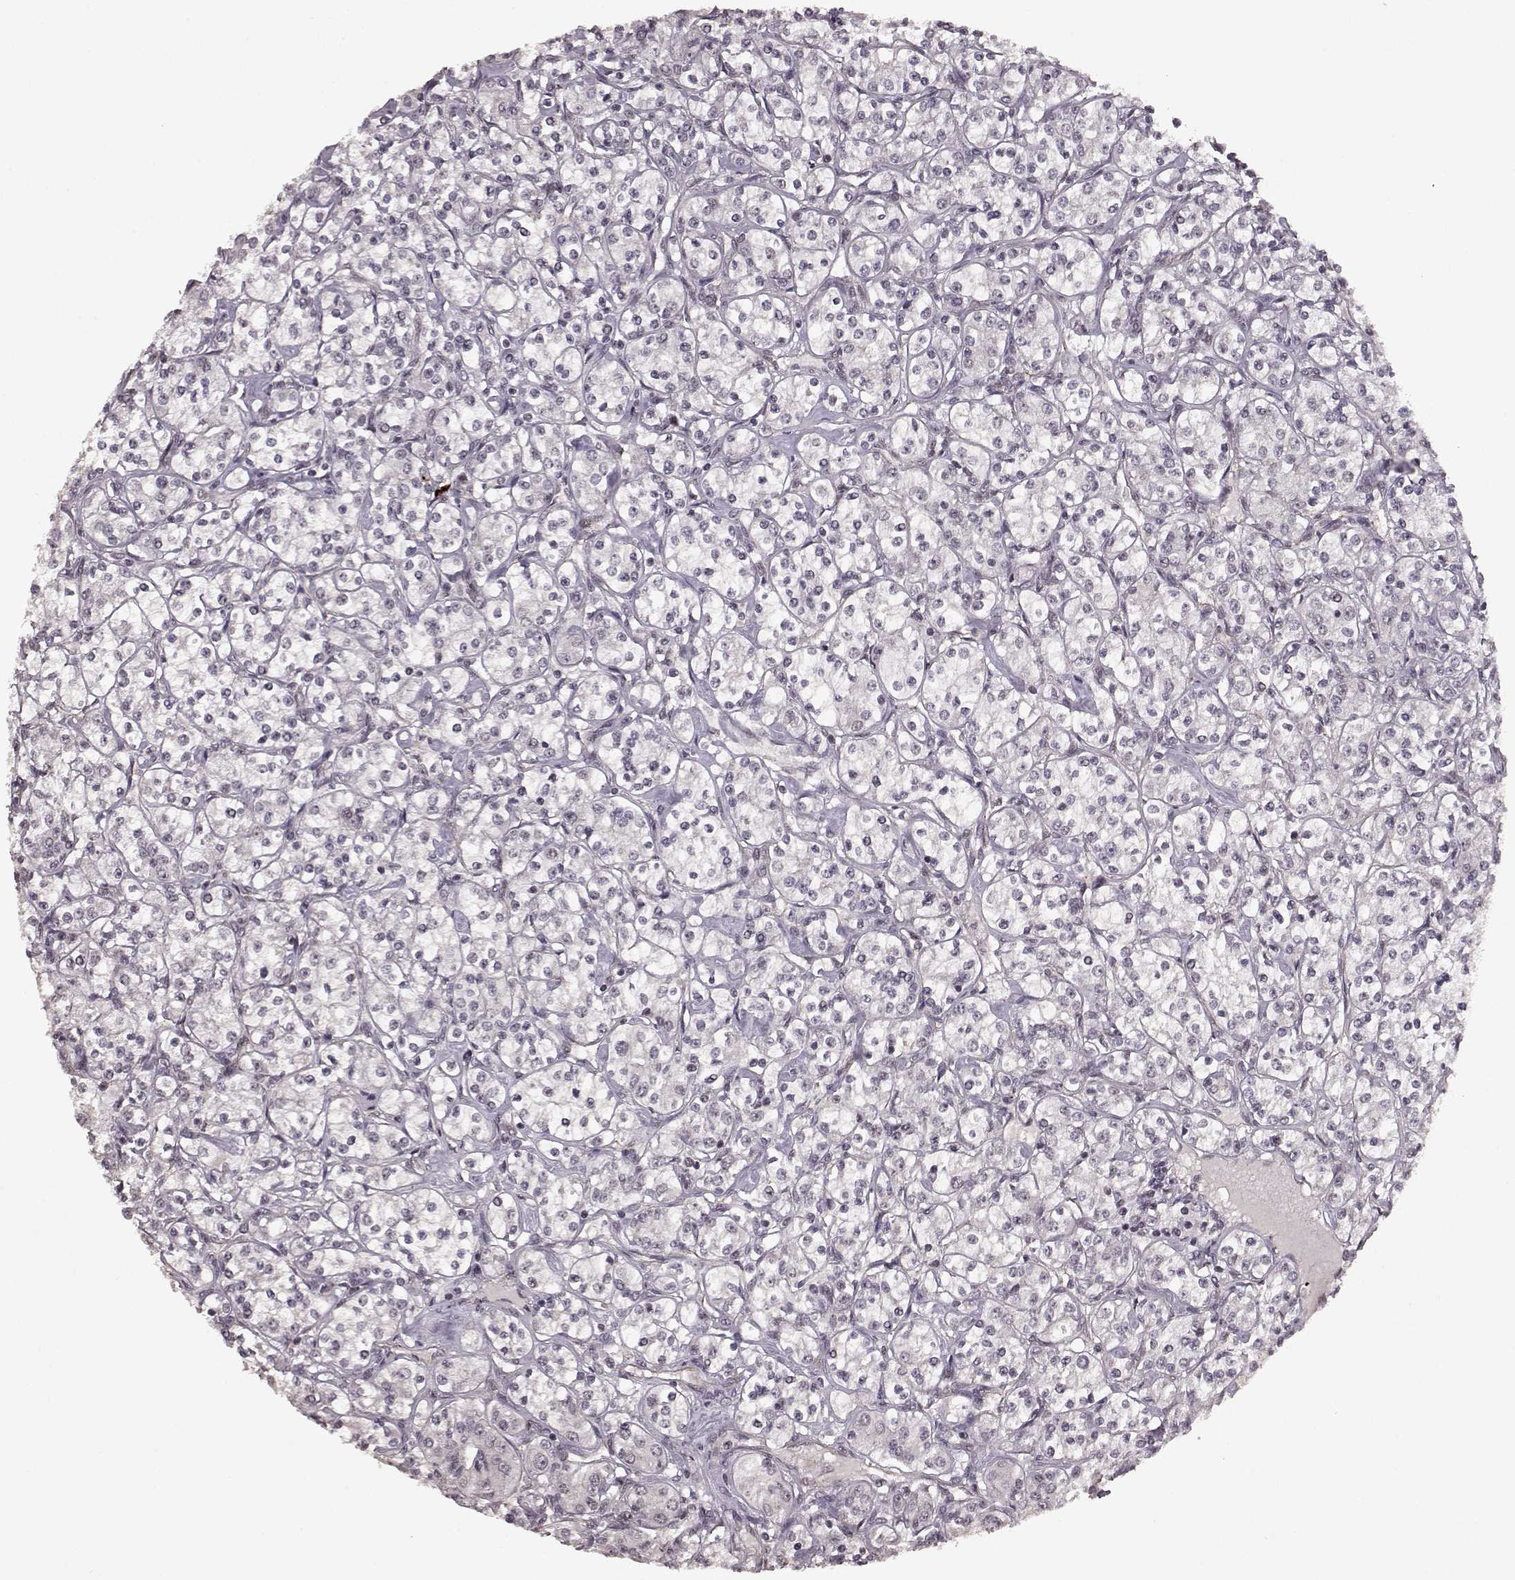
{"staining": {"intensity": "weak", "quantity": "<25%", "location": "nuclear"}, "tissue": "renal cancer", "cell_type": "Tumor cells", "image_type": "cancer", "snomed": [{"axis": "morphology", "description": "Adenocarcinoma, NOS"}, {"axis": "topography", "description": "Kidney"}], "caption": "DAB immunohistochemical staining of renal cancer (adenocarcinoma) shows no significant positivity in tumor cells.", "gene": "RRAGD", "patient": {"sex": "male", "age": 77}}